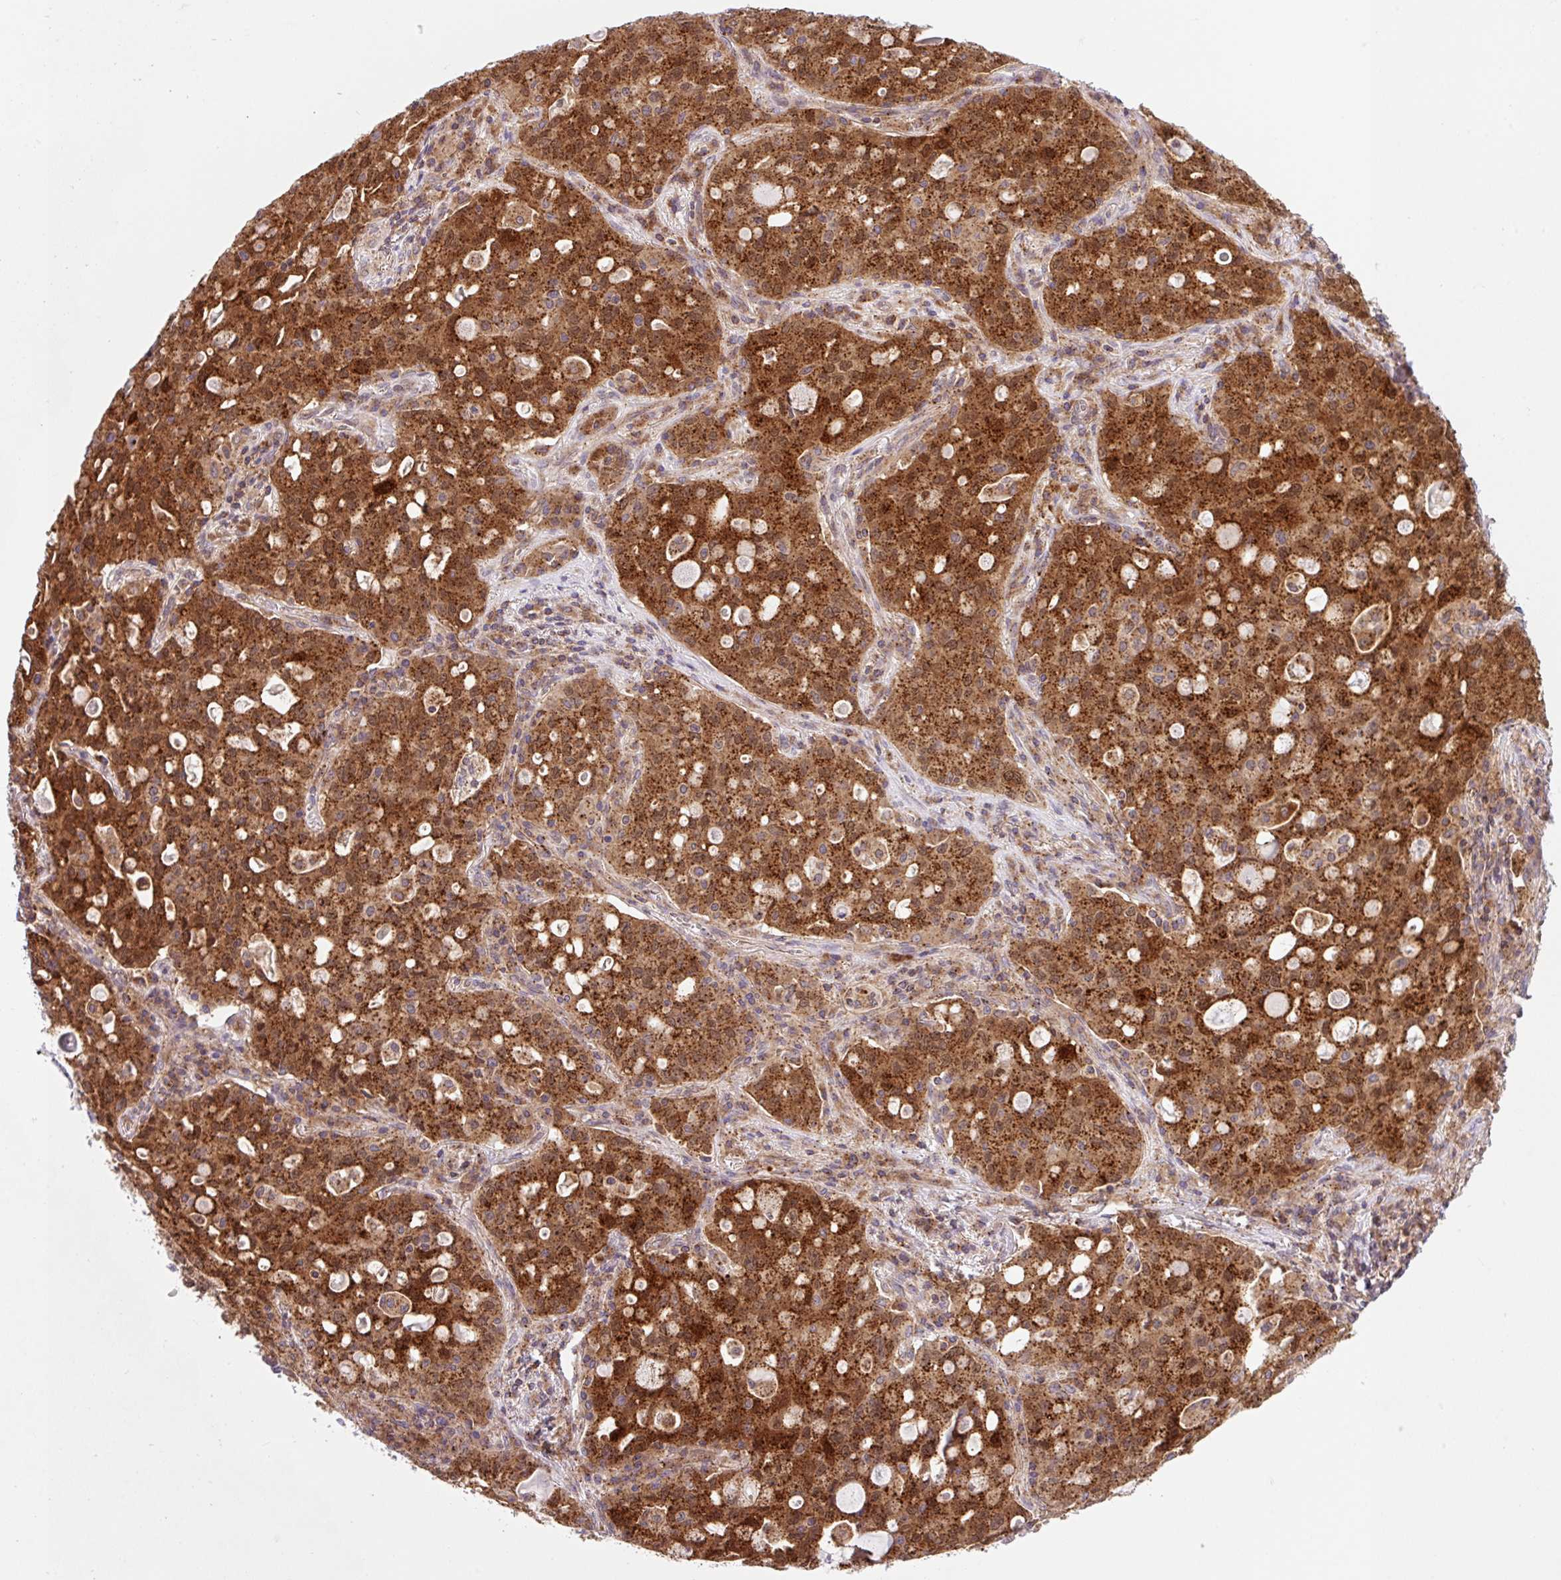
{"staining": {"intensity": "strong", "quantity": ">75%", "location": "cytoplasmic/membranous"}, "tissue": "lung cancer", "cell_type": "Tumor cells", "image_type": "cancer", "snomed": [{"axis": "morphology", "description": "Adenocarcinoma, NOS"}, {"axis": "topography", "description": "Lung"}], "caption": "This photomicrograph exhibits immunohistochemistry (IHC) staining of adenocarcinoma (lung), with high strong cytoplasmic/membranous staining in approximately >75% of tumor cells.", "gene": "VPS4A", "patient": {"sex": "female", "age": 44}}